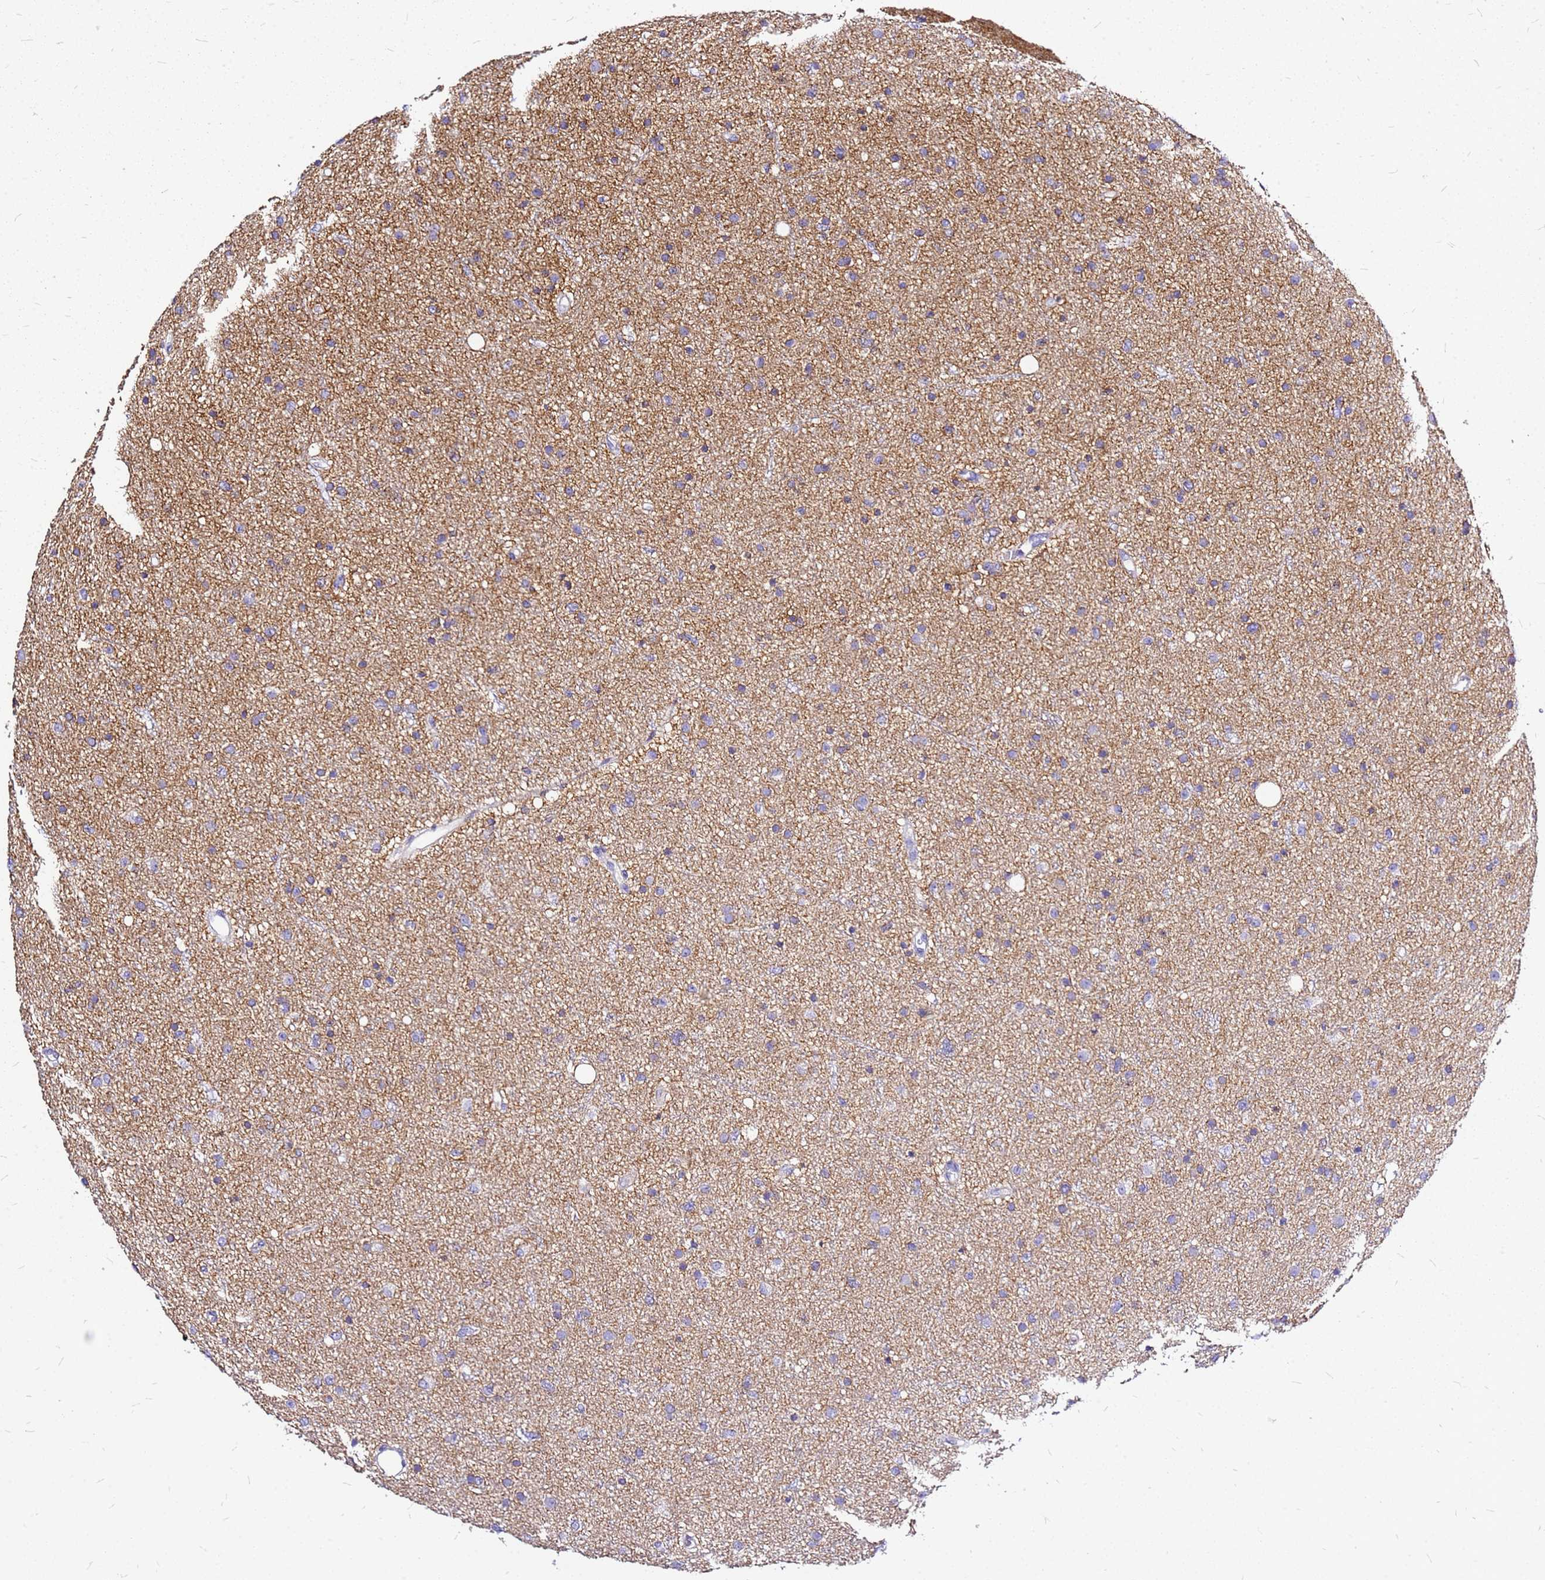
{"staining": {"intensity": "negative", "quantity": "none", "location": "none"}, "tissue": "glioma", "cell_type": "Tumor cells", "image_type": "cancer", "snomed": [{"axis": "morphology", "description": "Glioma, malignant, Low grade"}, {"axis": "topography", "description": "Cerebral cortex"}], "caption": "An image of human malignant glioma (low-grade) is negative for staining in tumor cells.", "gene": "CASD1", "patient": {"sex": "female", "age": 39}}